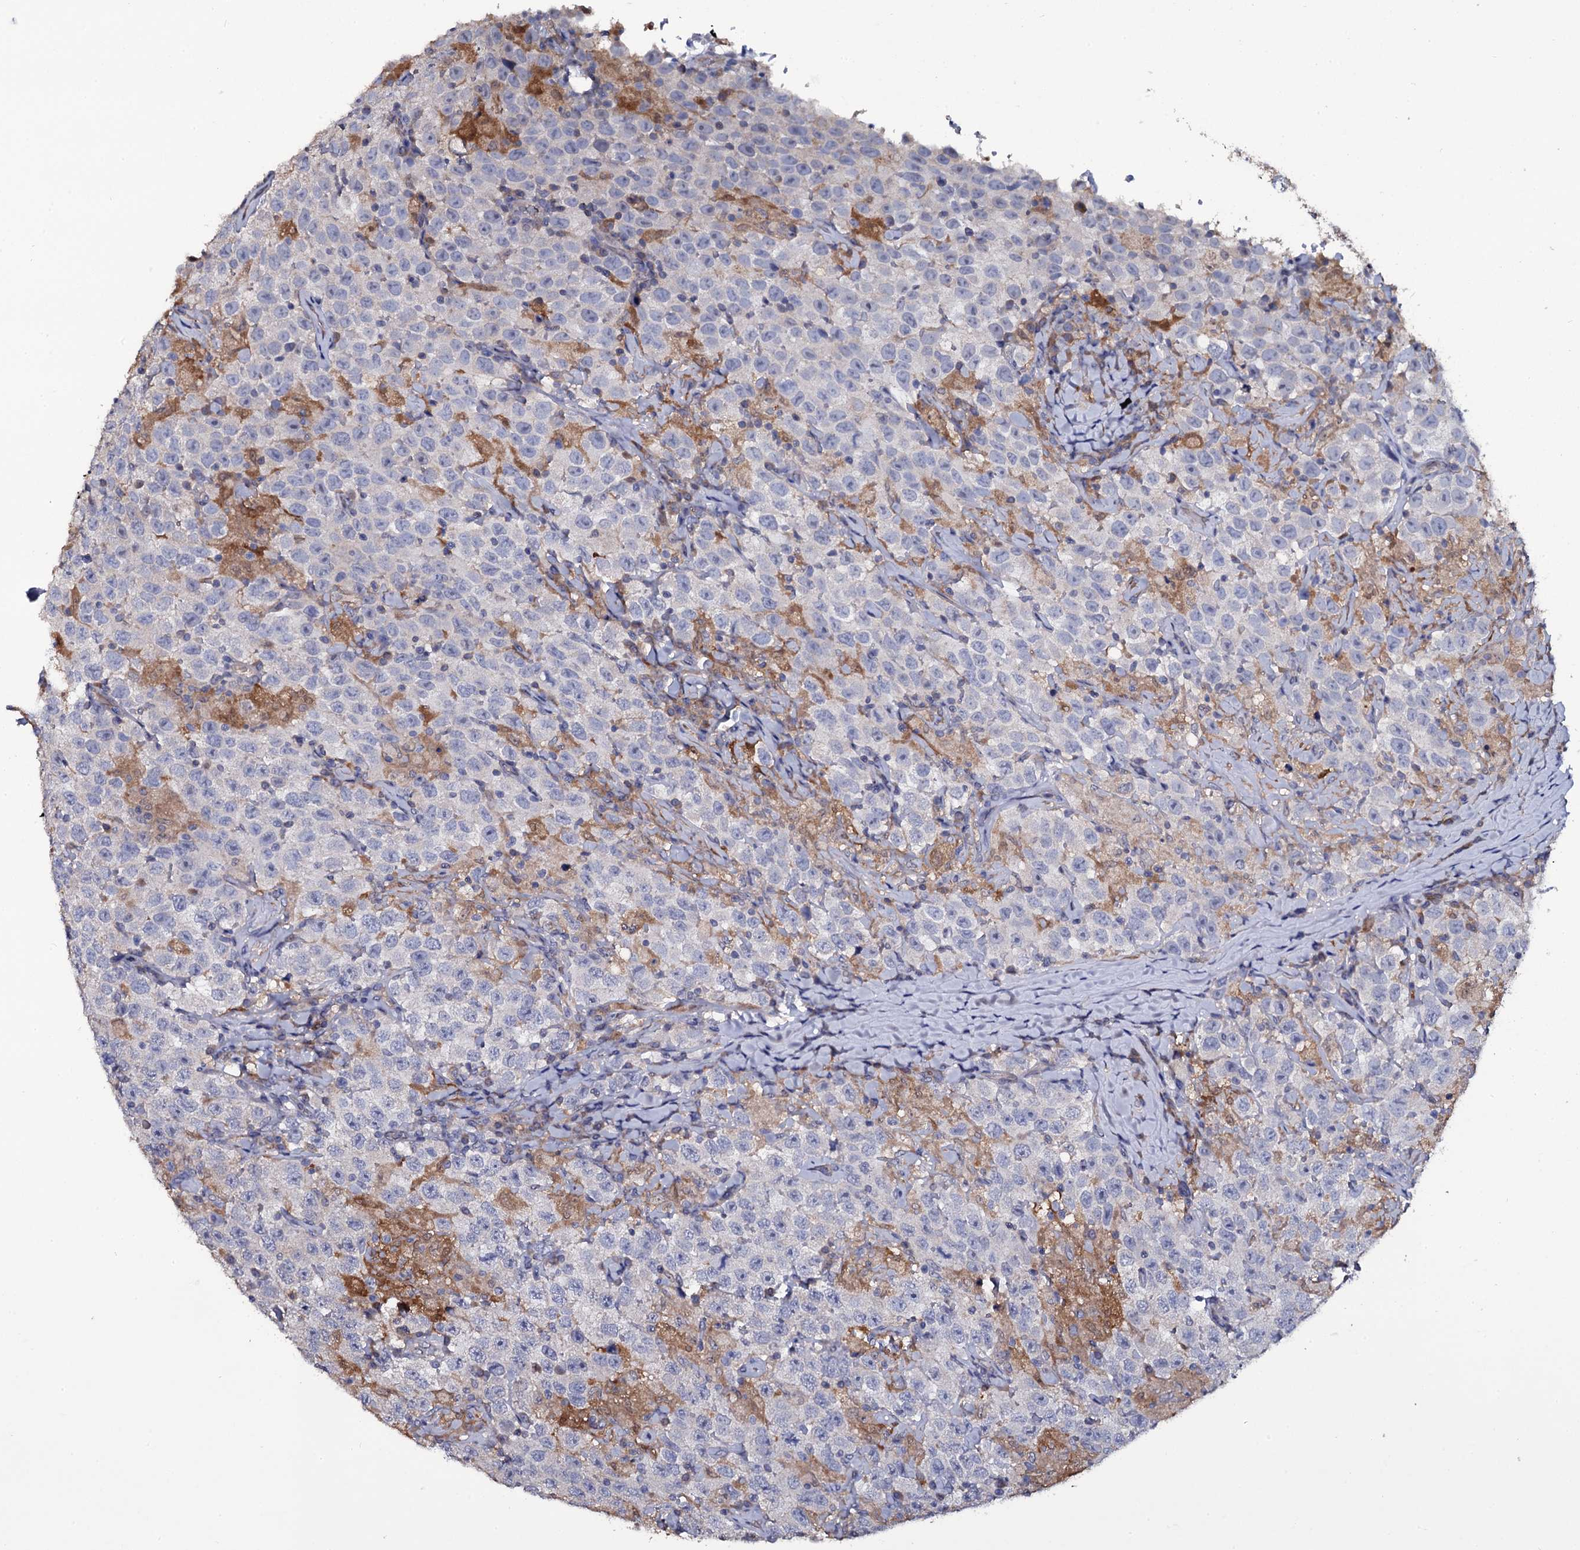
{"staining": {"intensity": "negative", "quantity": "none", "location": "none"}, "tissue": "testis cancer", "cell_type": "Tumor cells", "image_type": "cancer", "snomed": [{"axis": "morphology", "description": "Seminoma, NOS"}, {"axis": "topography", "description": "Testis"}], "caption": "Immunohistochemistry micrograph of neoplastic tissue: testis cancer stained with DAB (3,3'-diaminobenzidine) demonstrates no significant protein positivity in tumor cells. The staining is performed using DAB (3,3'-diaminobenzidine) brown chromogen with nuclei counter-stained in using hematoxylin.", "gene": "CRYL1", "patient": {"sex": "male", "age": 41}}